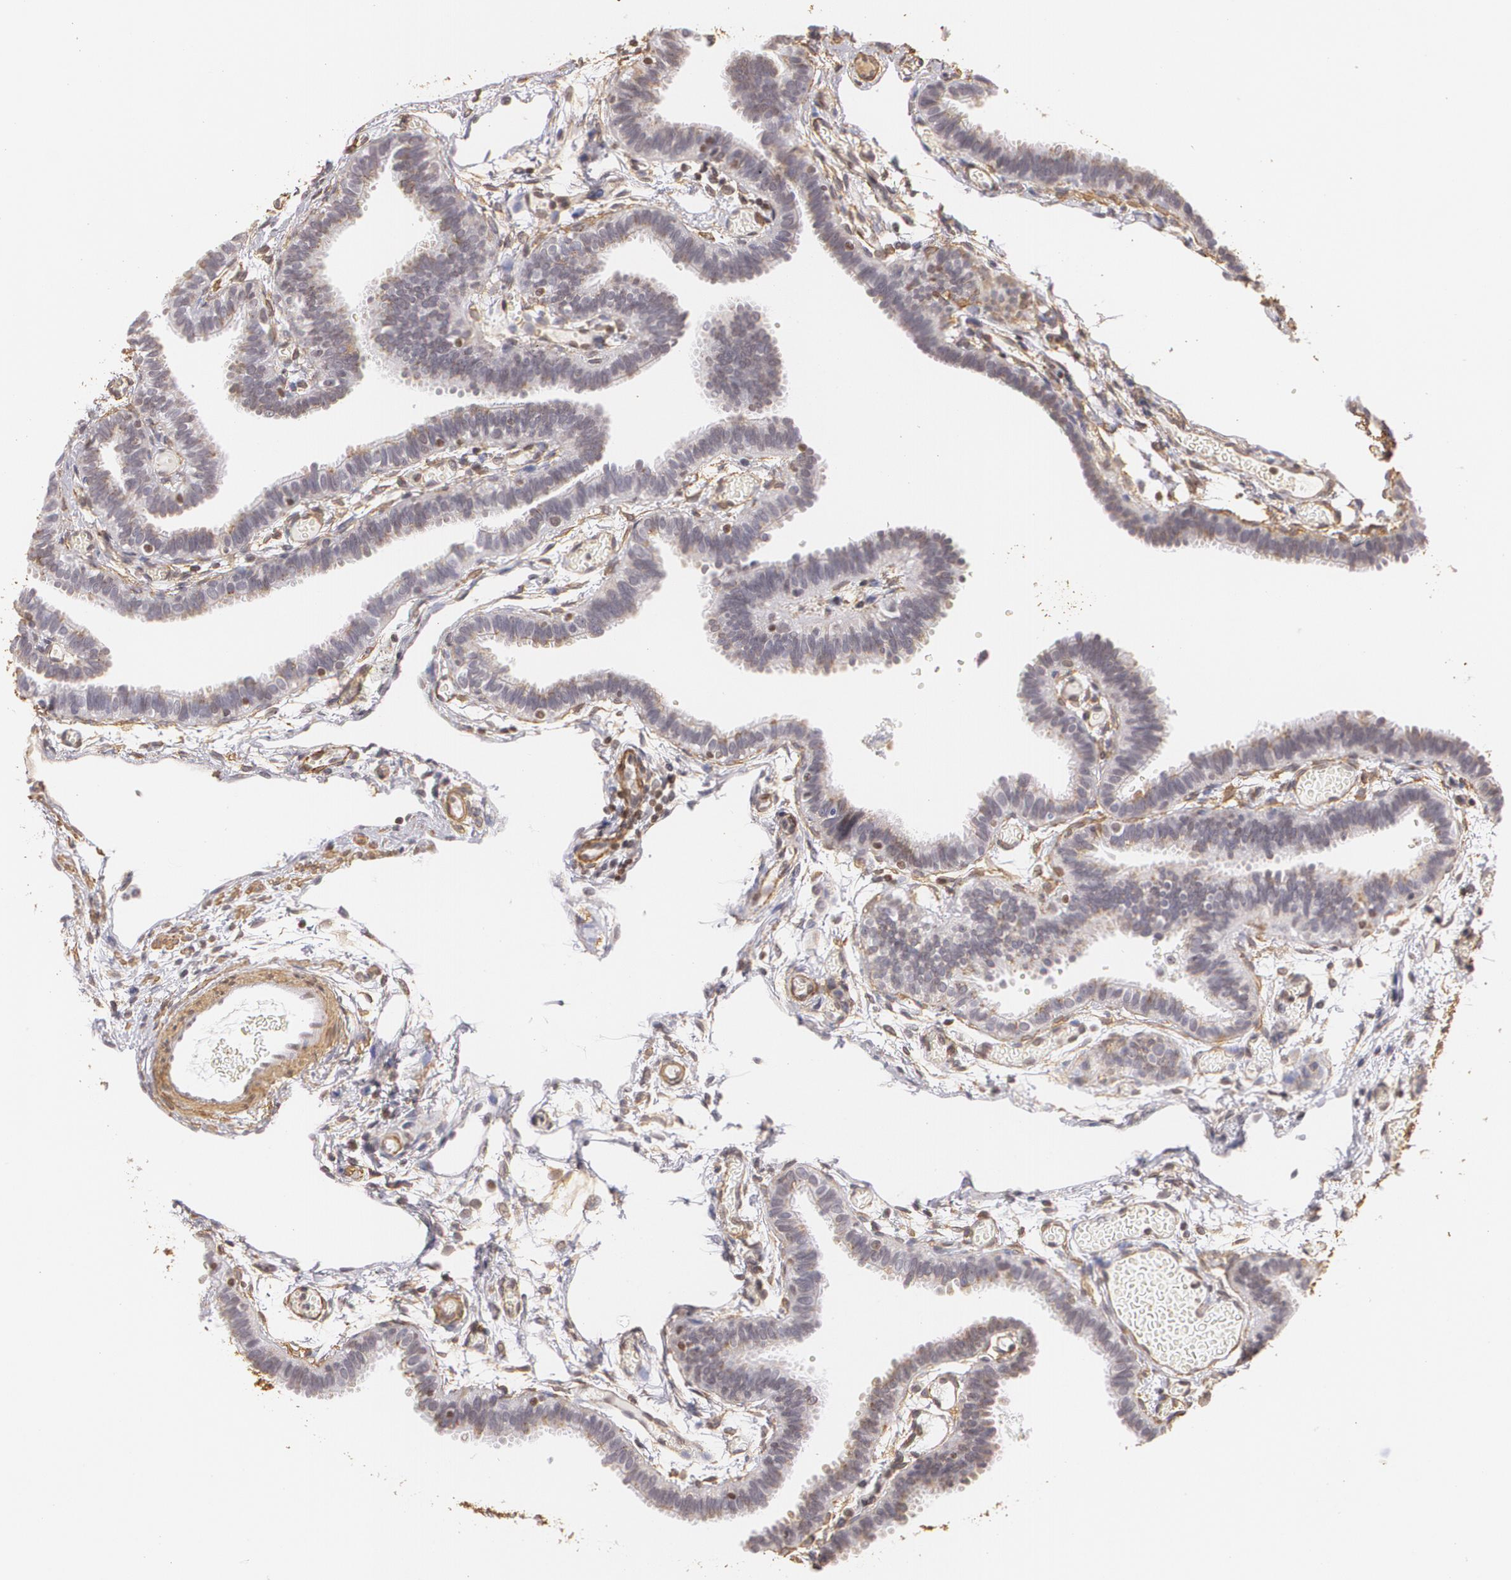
{"staining": {"intensity": "weak", "quantity": ">75%", "location": "cytoplasmic/membranous"}, "tissue": "fallopian tube", "cell_type": "Glandular cells", "image_type": "normal", "snomed": [{"axis": "morphology", "description": "Normal tissue, NOS"}, {"axis": "topography", "description": "Fallopian tube"}], "caption": "Protein analysis of normal fallopian tube exhibits weak cytoplasmic/membranous staining in approximately >75% of glandular cells.", "gene": "VAMP1", "patient": {"sex": "female", "age": 29}}